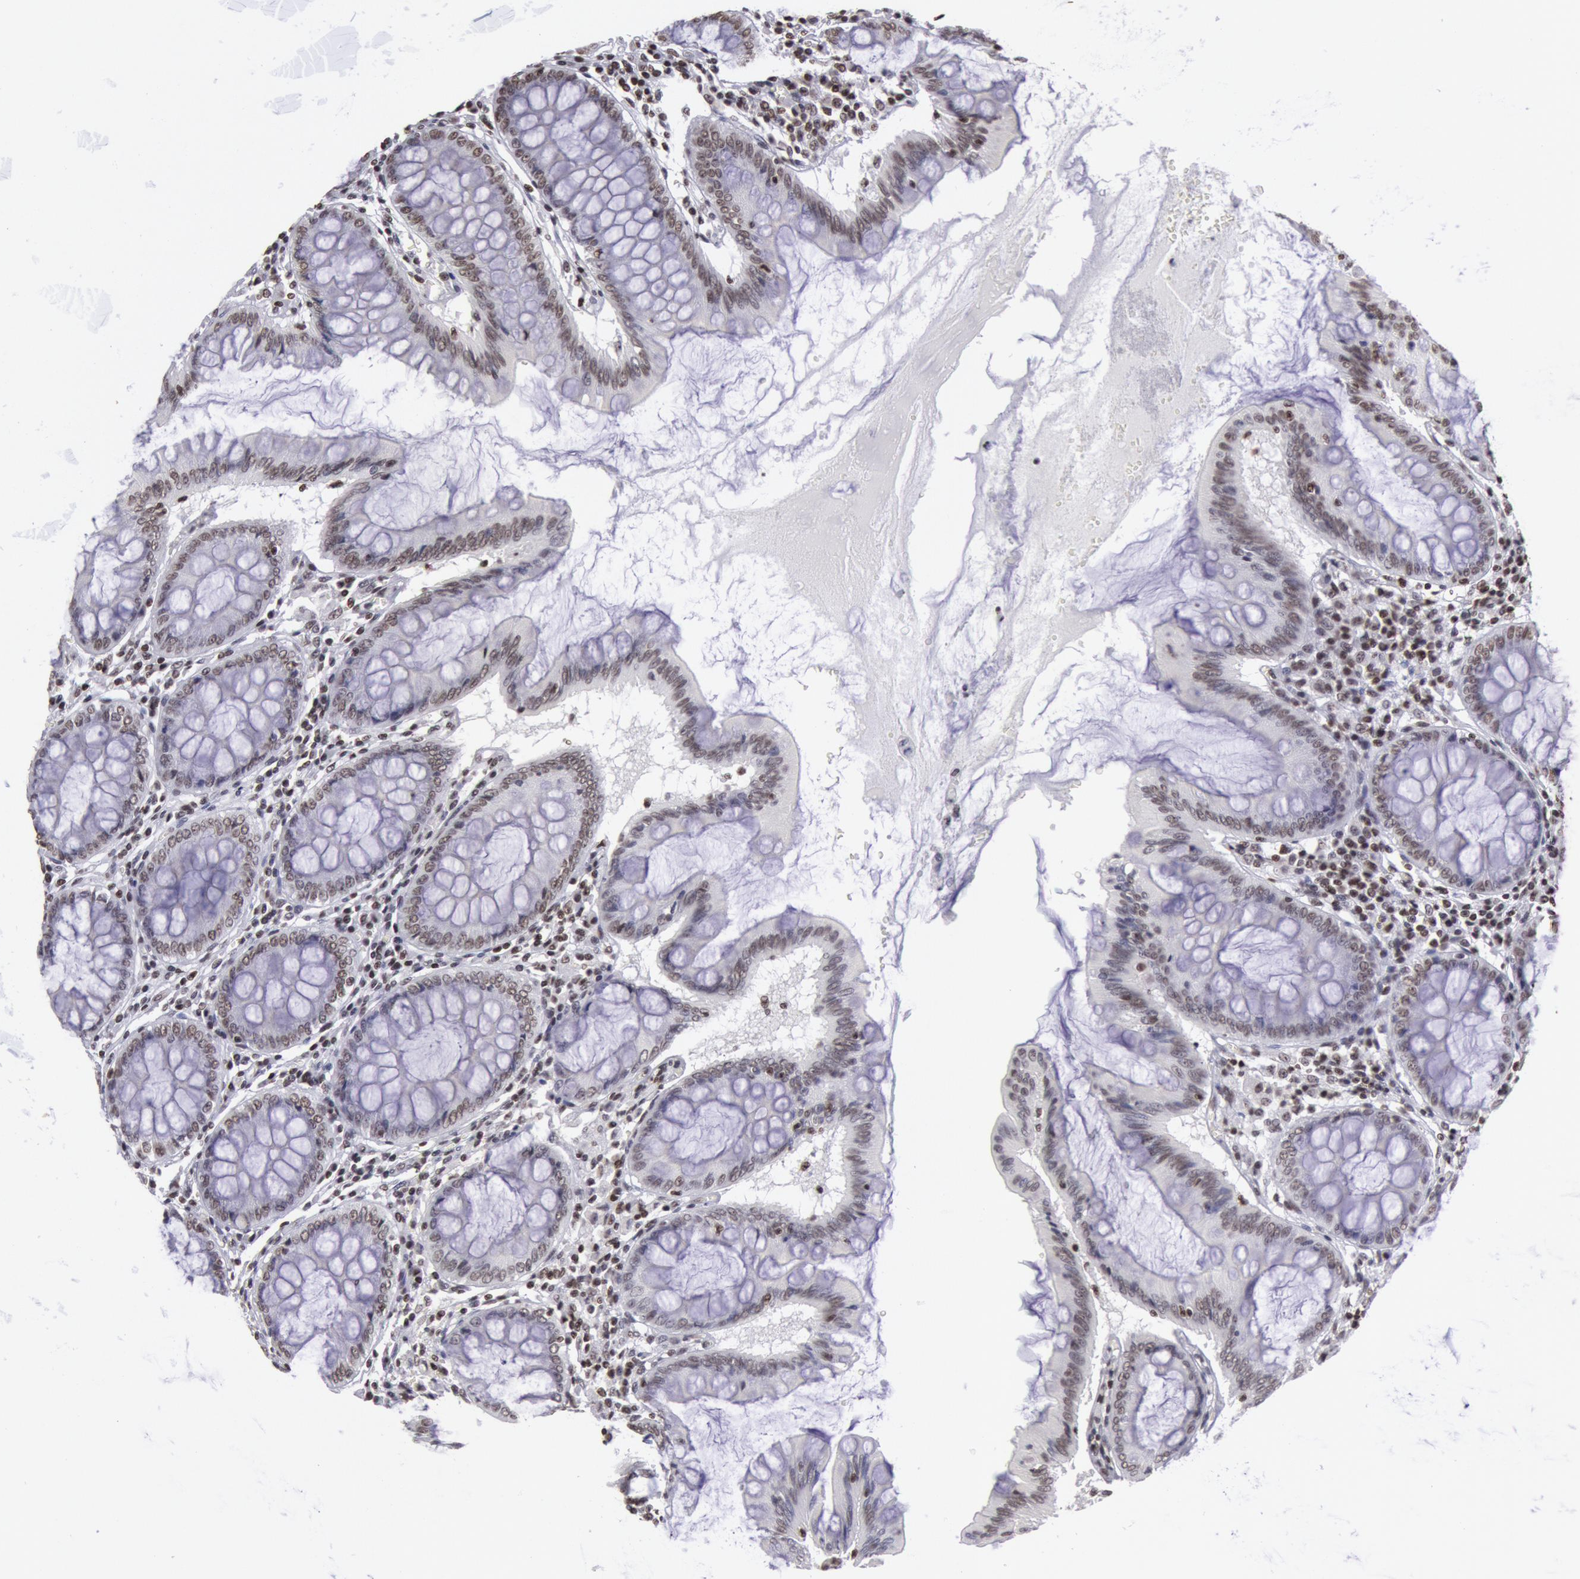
{"staining": {"intensity": "moderate", "quantity": ">75%", "location": "nuclear"}, "tissue": "colon", "cell_type": "Endothelial cells", "image_type": "normal", "snomed": [{"axis": "morphology", "description": "Normal tissue, NOS"}, {"axis": "topography", "description": "Colon"}], "caption": "Moderate nuclear staining is seen in about >75% of endothelial cells in normal colon. (DAB = brown stain, brightfield microscopy at high magnification).", "gene": "NKAP", "patient": {"sex": "male", "age": 62}}